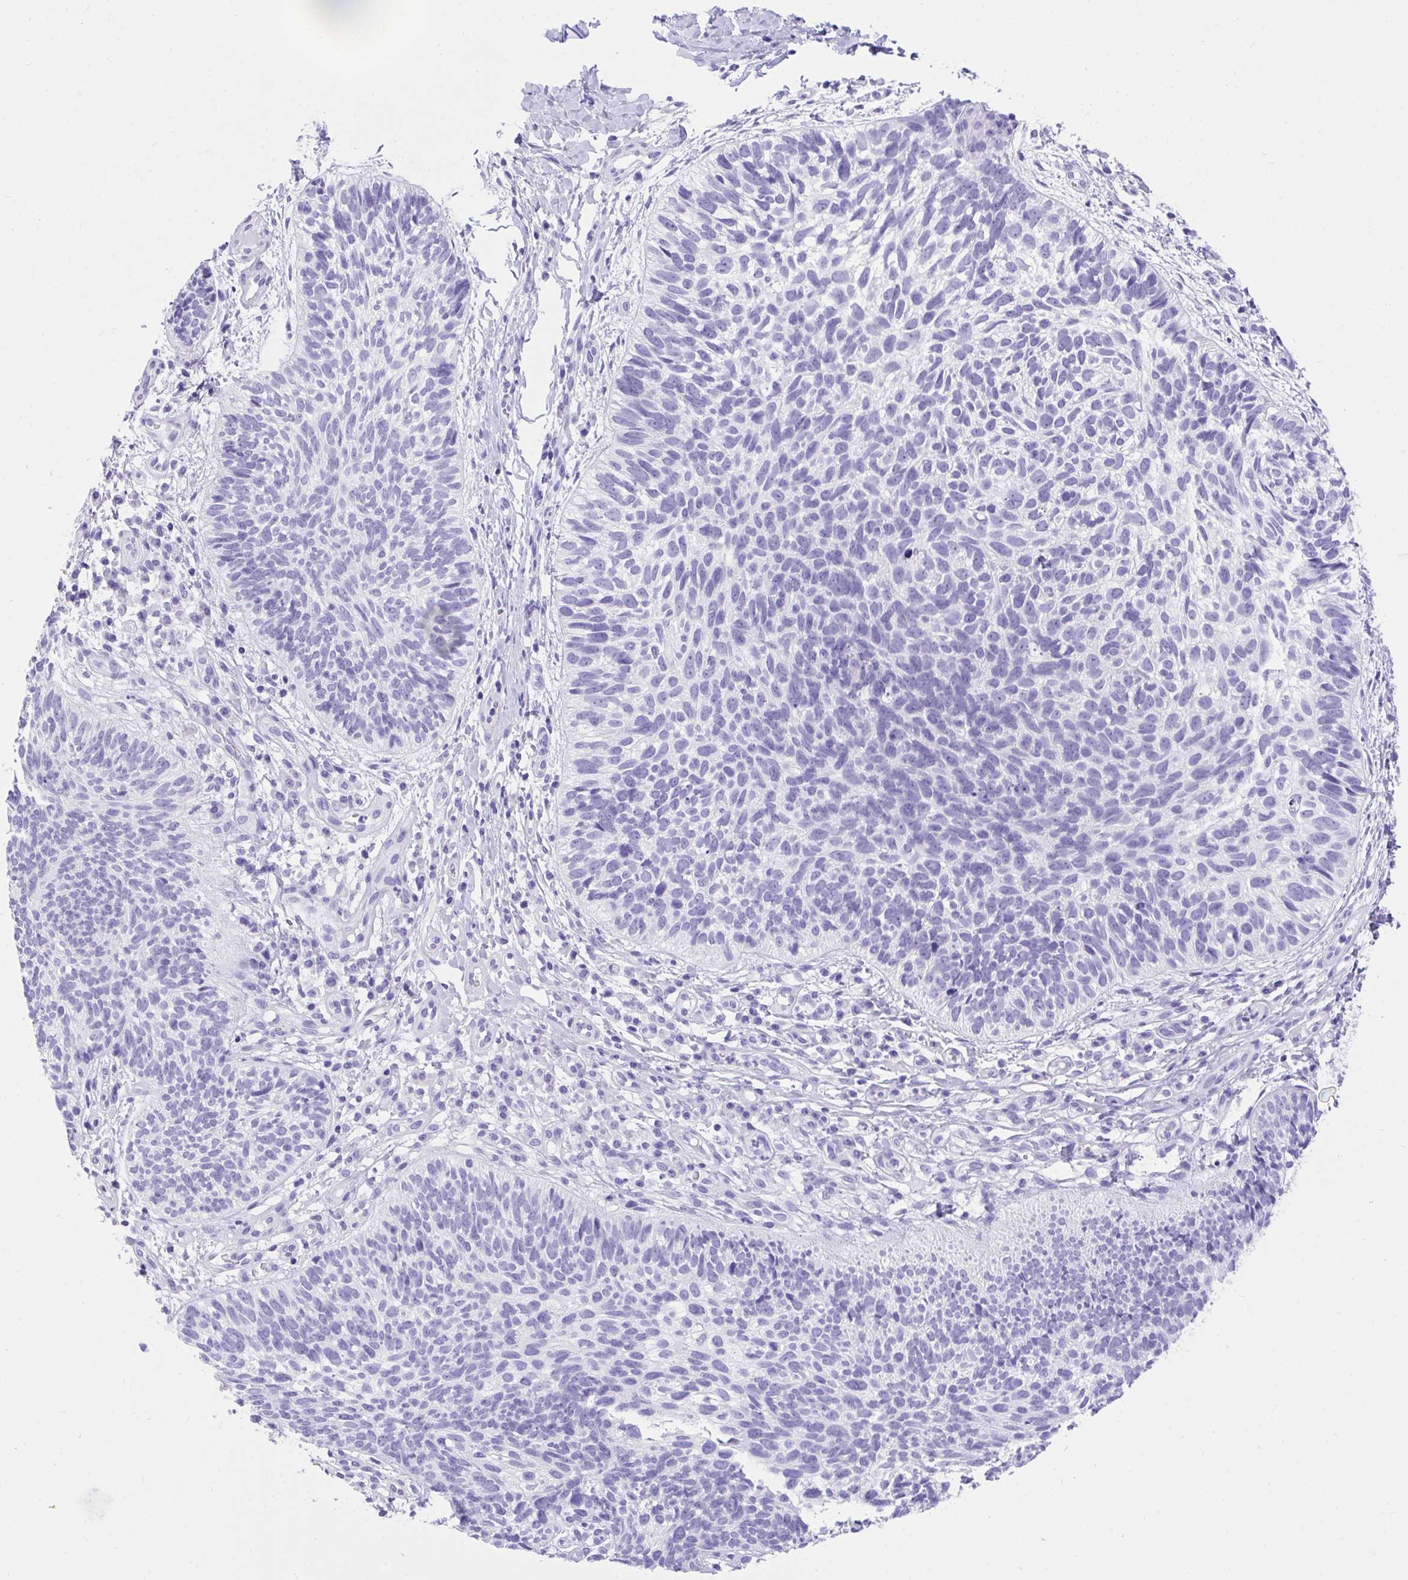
{"staining": {"intensity": "negative", "quantity": "none", "location": "none"}, "tissue": "skin cancer", "cell_type": "Tumor cells", "image_type": "cancer", "snomed": [{"axis": "morphology", "description": "Basal cell carcinoma"}, {"axis": "topography", "description": "Skin"}, {"axis": "topography", "description": "Skin of leg"}], "caption": "Immunohistochemical staining of human skin cancer reveals no significant positivity in tumor cells.", "gene": "KCNN4", "patient": {"sex": "female", "age": 87}}